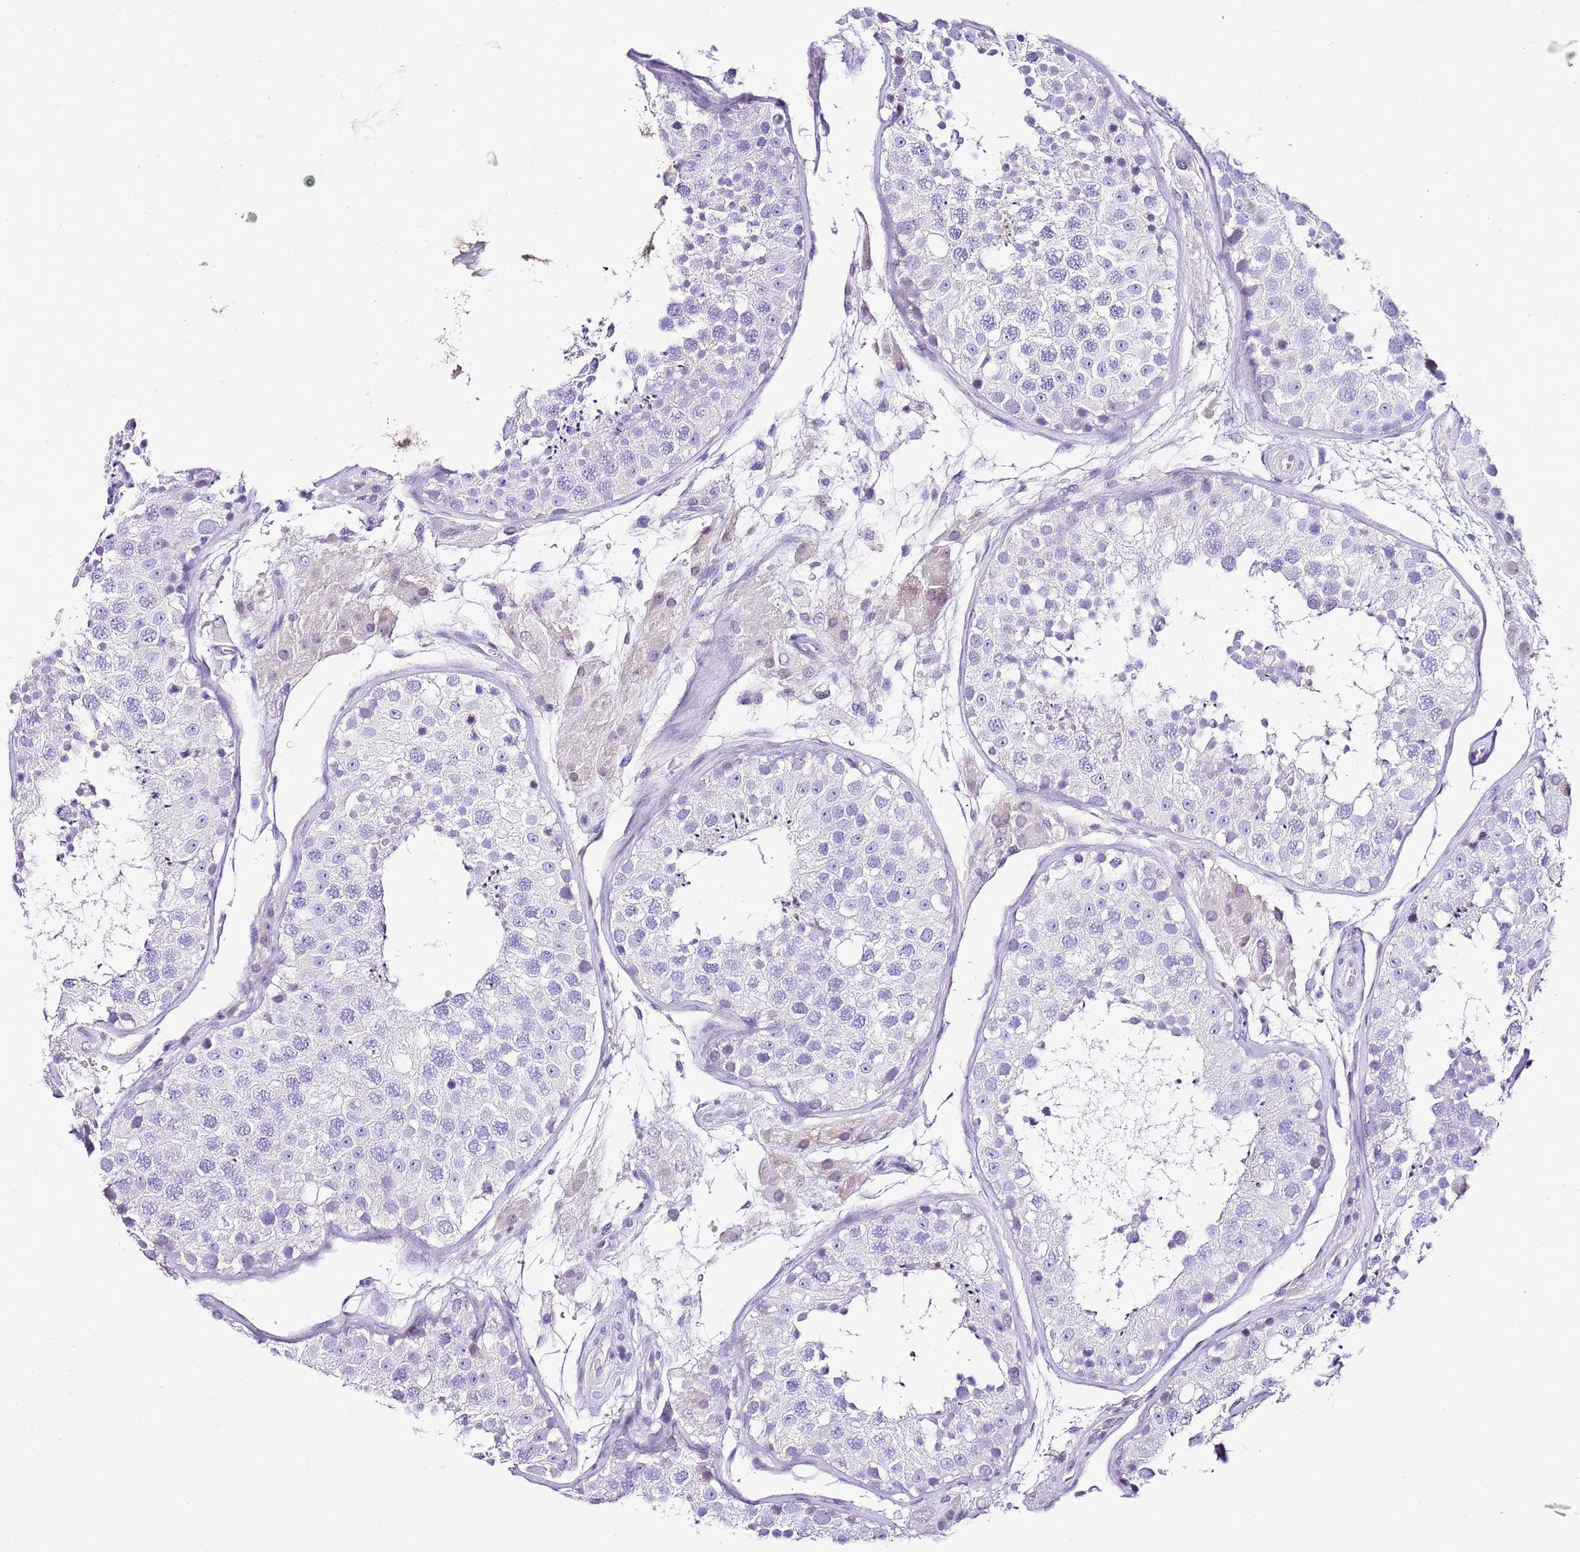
{"staining": {"intensity": "negative", "quantity": "none", "location": "none"}, "tissue": "testis", "cell_type": "Cells in seminiferous ducts", "image_type": "normal", "snomed": [{"axis": "morphology", "description": "Normal tissue, NOS"}, {"axis": "topography", "description": "Testis"}], "caption": "High power microscopy micrograph of an IHC histopathology image of unremarkable testis, revealing no significant expression in cells in seminiferous ducts.", "gene": "PRR15", "patient": {"sex": "male", "age": 26}}